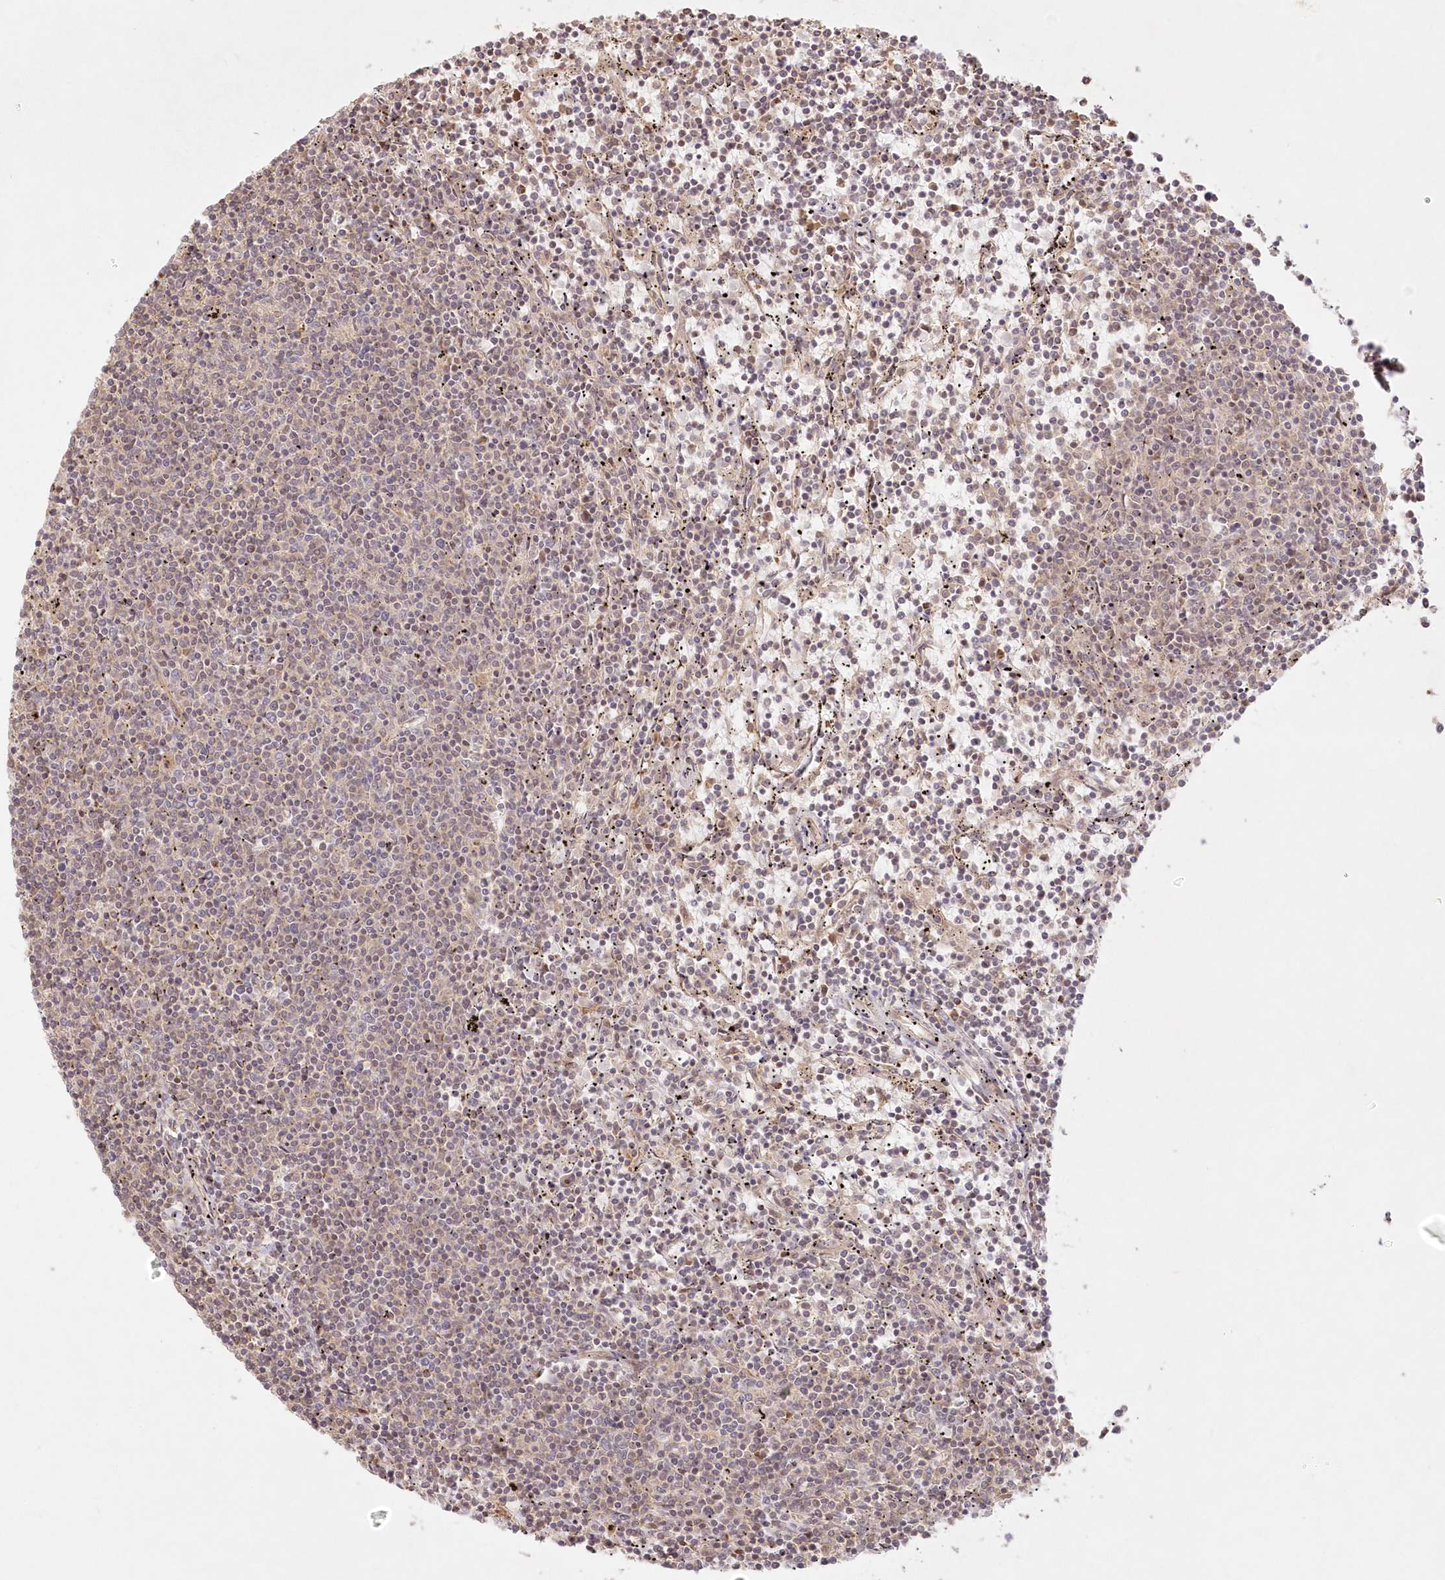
{"staining": {"intensity": "weak", "quantity": "<25%", "location": "cytoplasmic/membranous"}, "tissue": "lymphoma", "cell_type": "Tumor cells", "image_type": "cancer", "snomed": [{"axis": "morphology", "description": "Malignant lymphoma, non-Hodgkin's type, Low grade"}, {"axis": "topography", "description": "Spleen"}], "caption": "Lymphoma stained for a protein using IHC reveals no staining tumor cells.", "gene": "KIAA0232", "patient": {"sex": "female", "age": 50}}